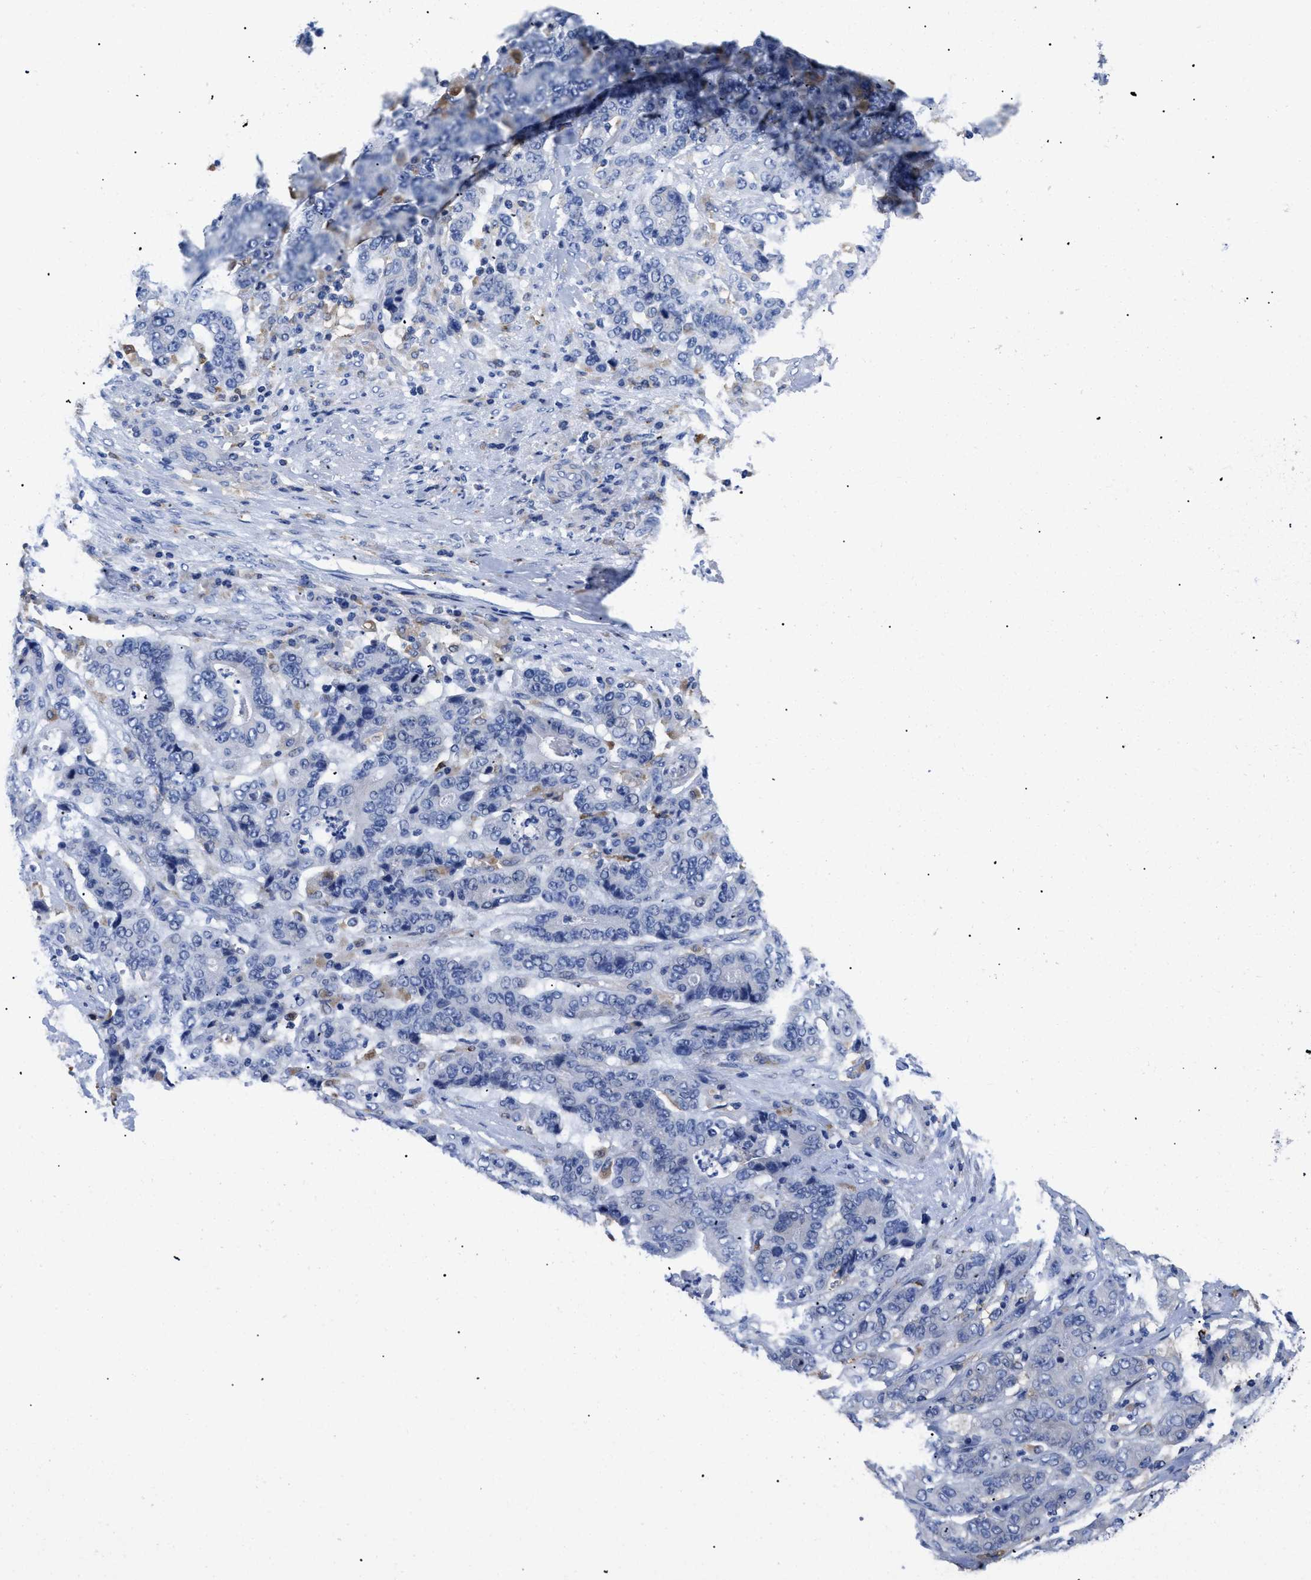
{"staining": {"intensity": "negative", "quantity": "none", "location": "none"}, "tissue": "stomach cancer", "cell_type": "Tumor cells", "image_type": "cancer", "snomed": [{"axis": "morphology", "description": "Adenocarcinoma, NOS"}, {"axis": "topography", "description": "Stomach"}], "caption": "The histopathology image reveals no significant positivity in tumor cells of stomach cancer.", "gene": "HLA-DPA1", "patient": {"sex": "female", "age": 73}}